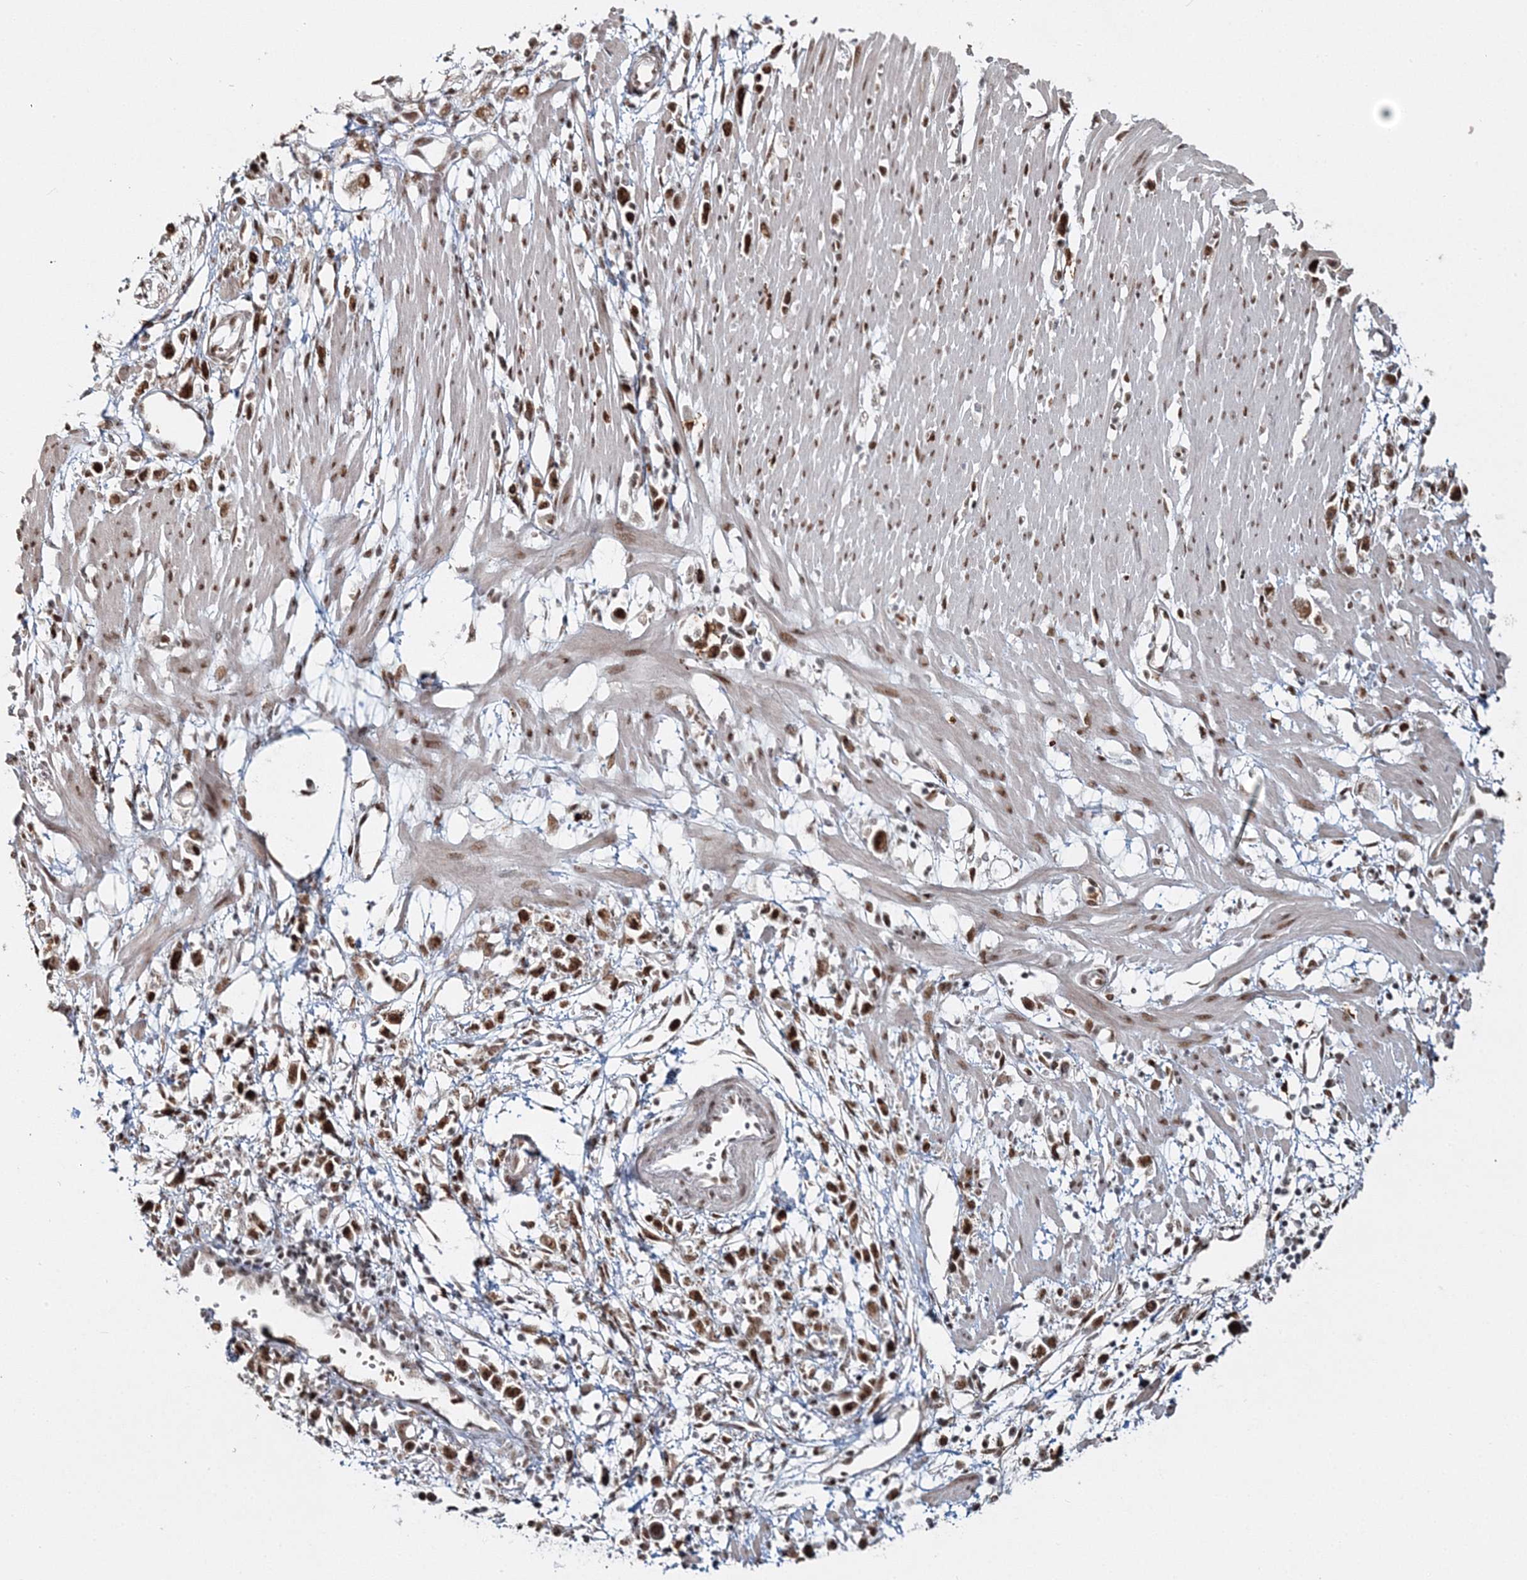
{"staining": {"intensity": "strong", "quantity": ">75%", "location": "nuclear"}, "tissue": "stomach cancer", "cell_type": "Tumor cells", "image_type": "cancer", "snomed": [{"axis": "morphology", "description": "Adenocarcinoma, NOS"}, {"axis": "topography", "description": "Stomach"}], "caption": "DAB (3,3'-diaminobenzidine) immunohistochemical staining of human stomach cancer displays strong nuclear protein staining in about >75% of tumor cells.", "gene": "QRICH1", "patient": {"sex": "female", "age": 59}}